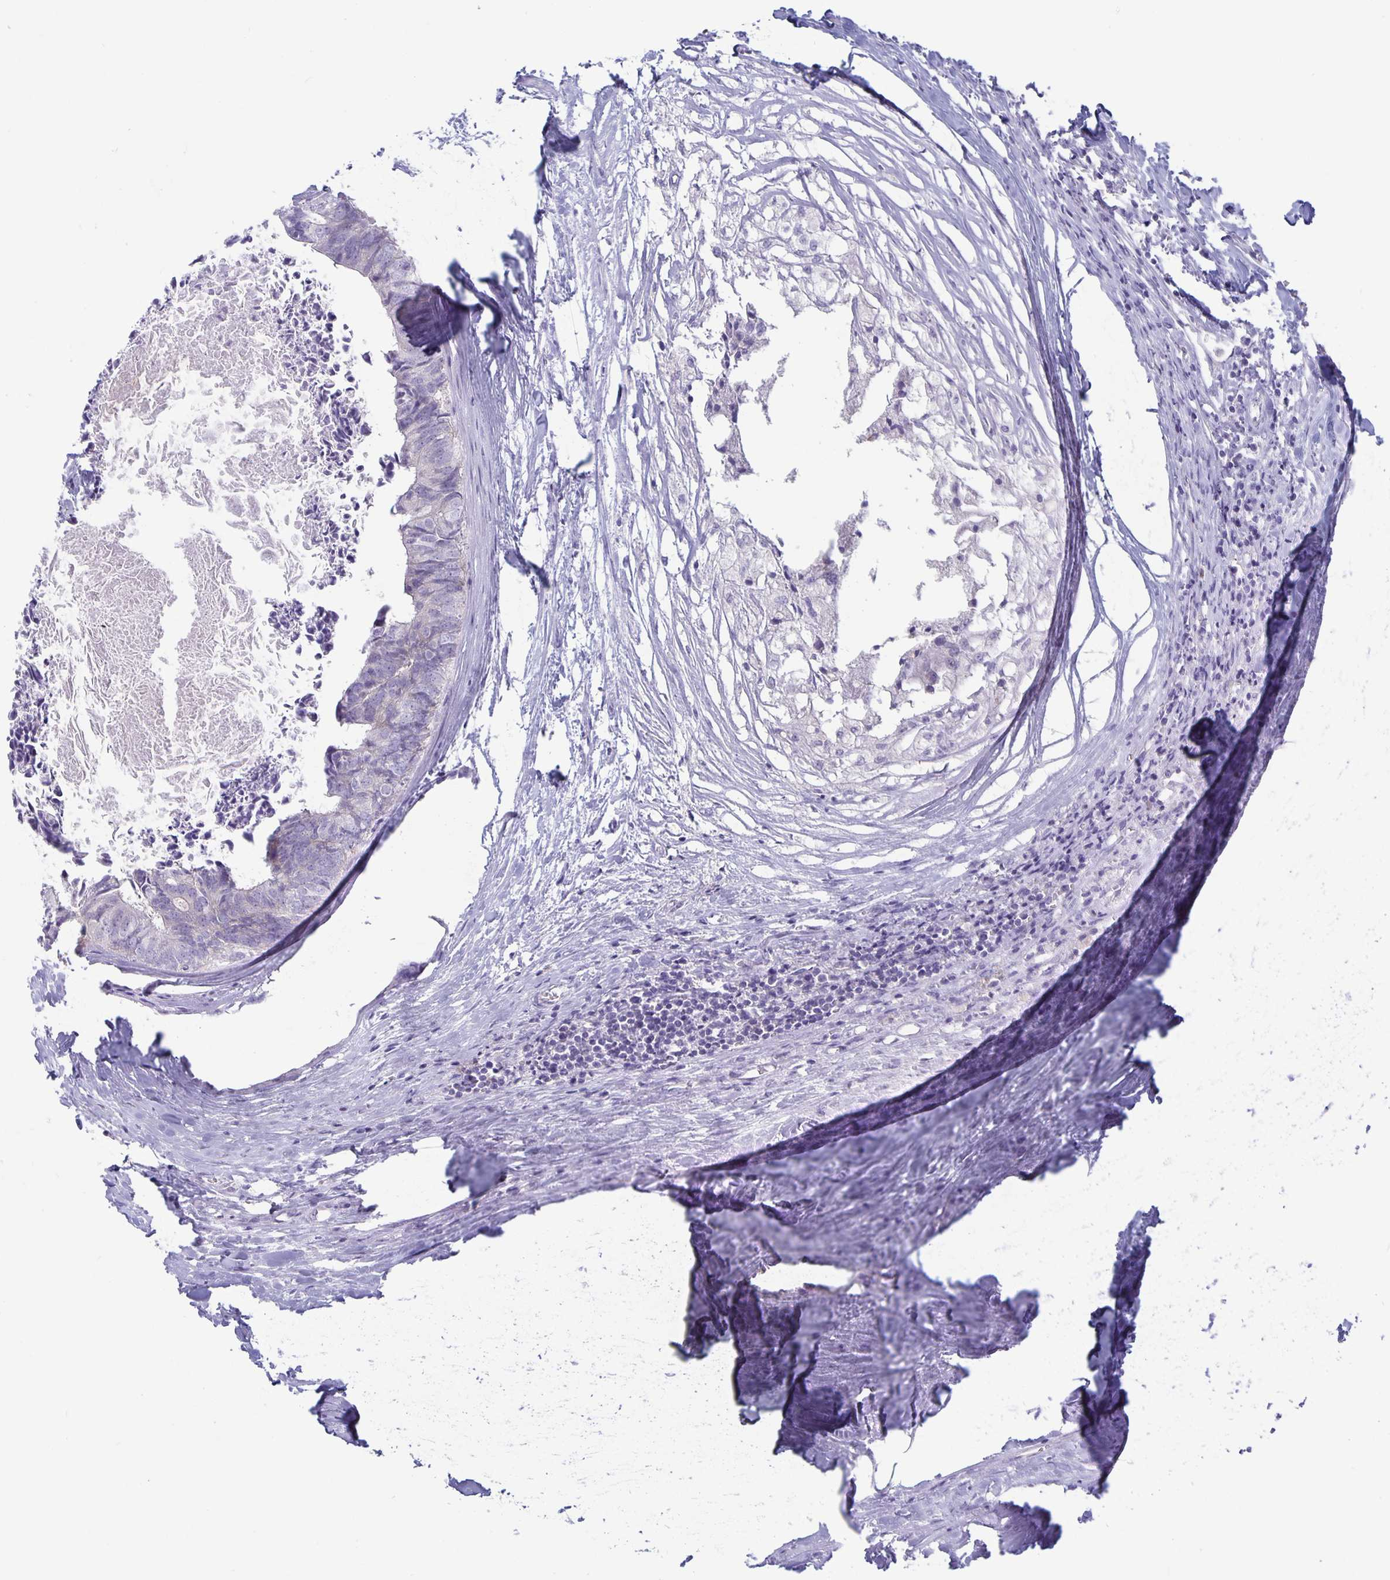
{"staining": {"intensity": "negative", "quantity": "none", "location": "none"}, "tissue": "colorectal cancer", "cell_type": "Tumor cells", "image_type": "cancer", "snomed": [{"axis": "morphology", "description": "Adenocarcinoma, NOS"}, {"axis": "topography", "description": "Colon"}, {"axis": "topography", "description": "Rectum"}], "caption": "IHC photomicrograph of neoplastic tissue: human colorectal adenocarcinoma stained with DAB shows no significant protein expression in tumor cells.", "gene": "PLCB3", "patient": {"sex": "male", "age": 57}}